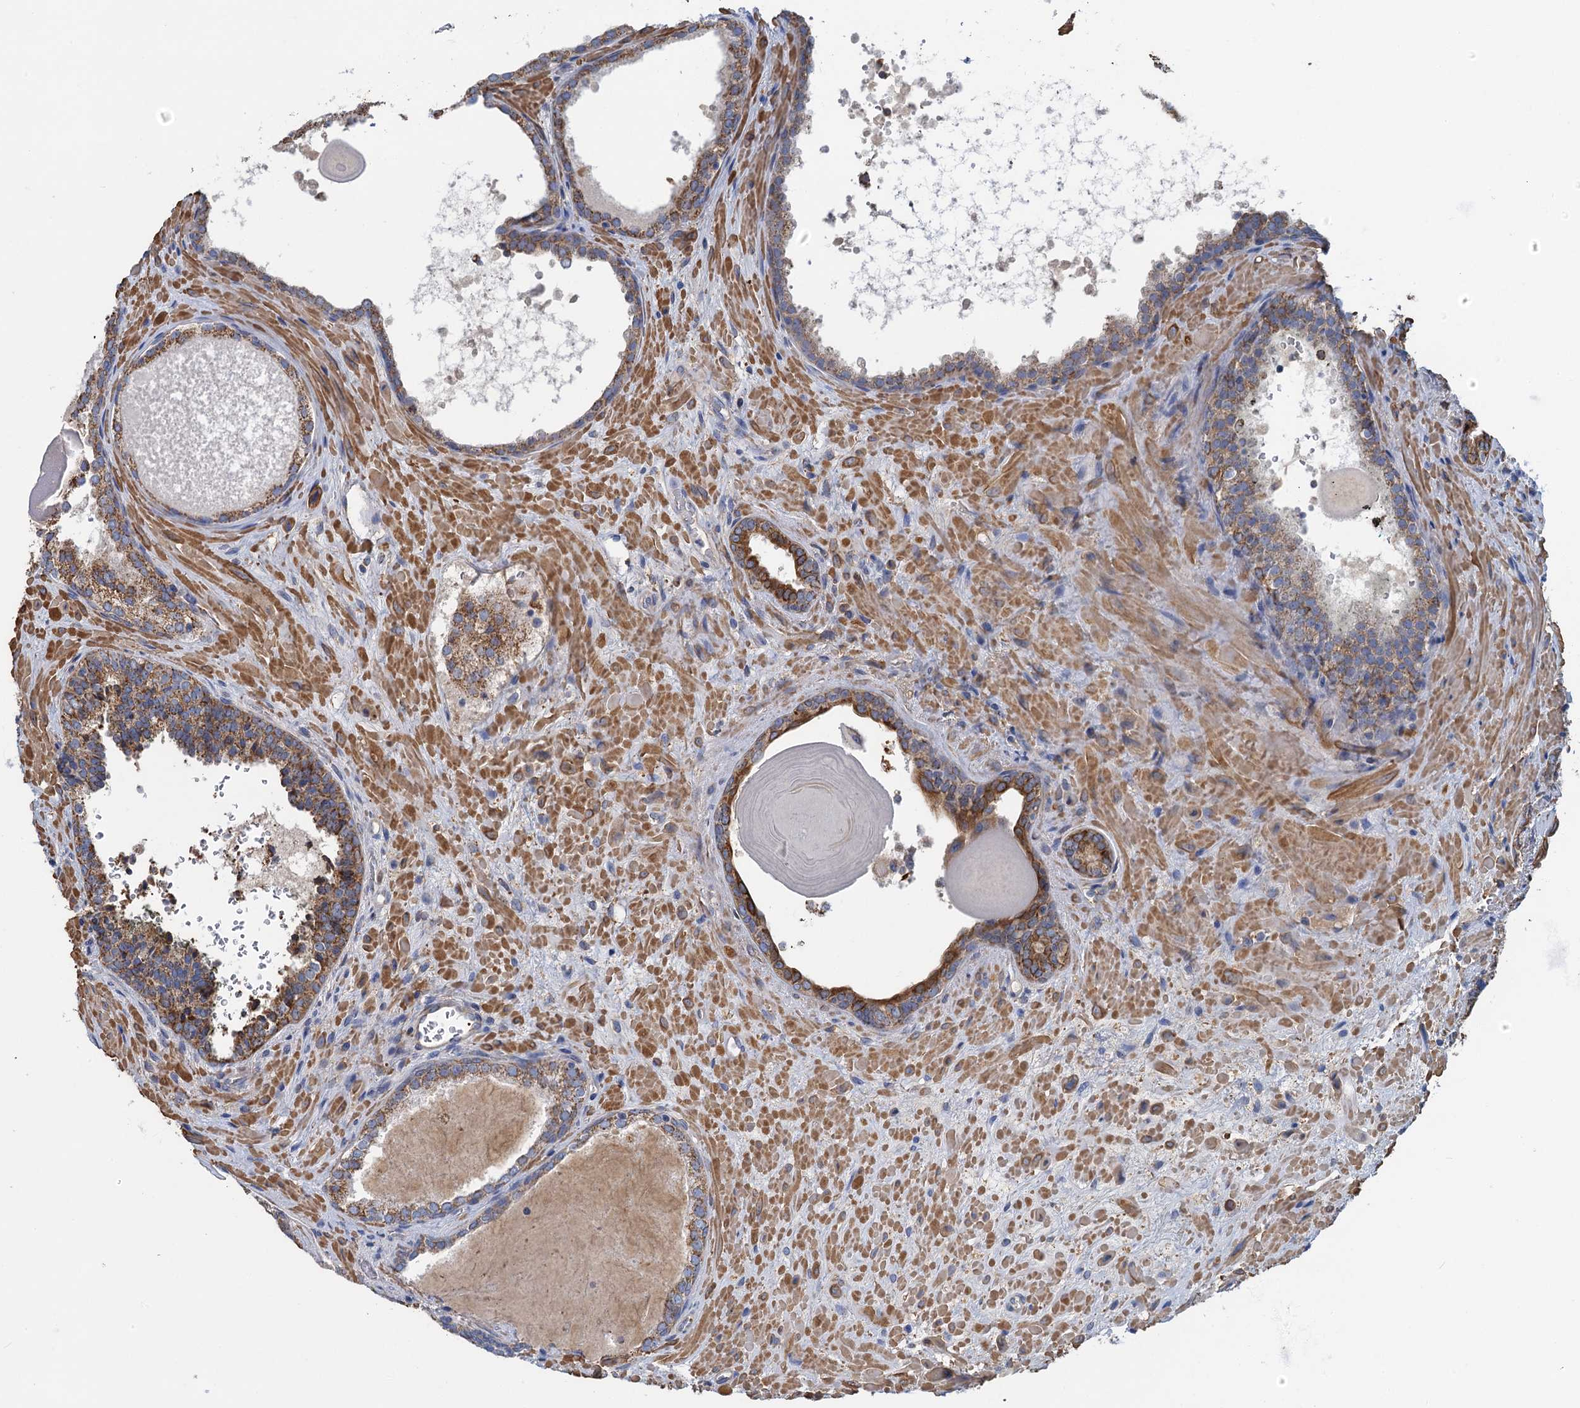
{"staining": {"intensity": "moderate", "quantity": ">75%", "location": "cytoplasmic/membranous"}, "tissue": "prostate cancer", "cell_type": "Tumor cells", "image_type": "cancer", "snomed": [{"axis": "morphology", "description": "Adenocarcinoma, High grade"}, {"axis": "topography", "description": "Prostate"}], "caption": "The photomicrograph shows staining of prostate cancer, revealing moderate cytoplasmic/membranous protein expression (brown color) within tumor cells.", "gene": "GCSH", "patient": {"sex": "male", "age": 66}}